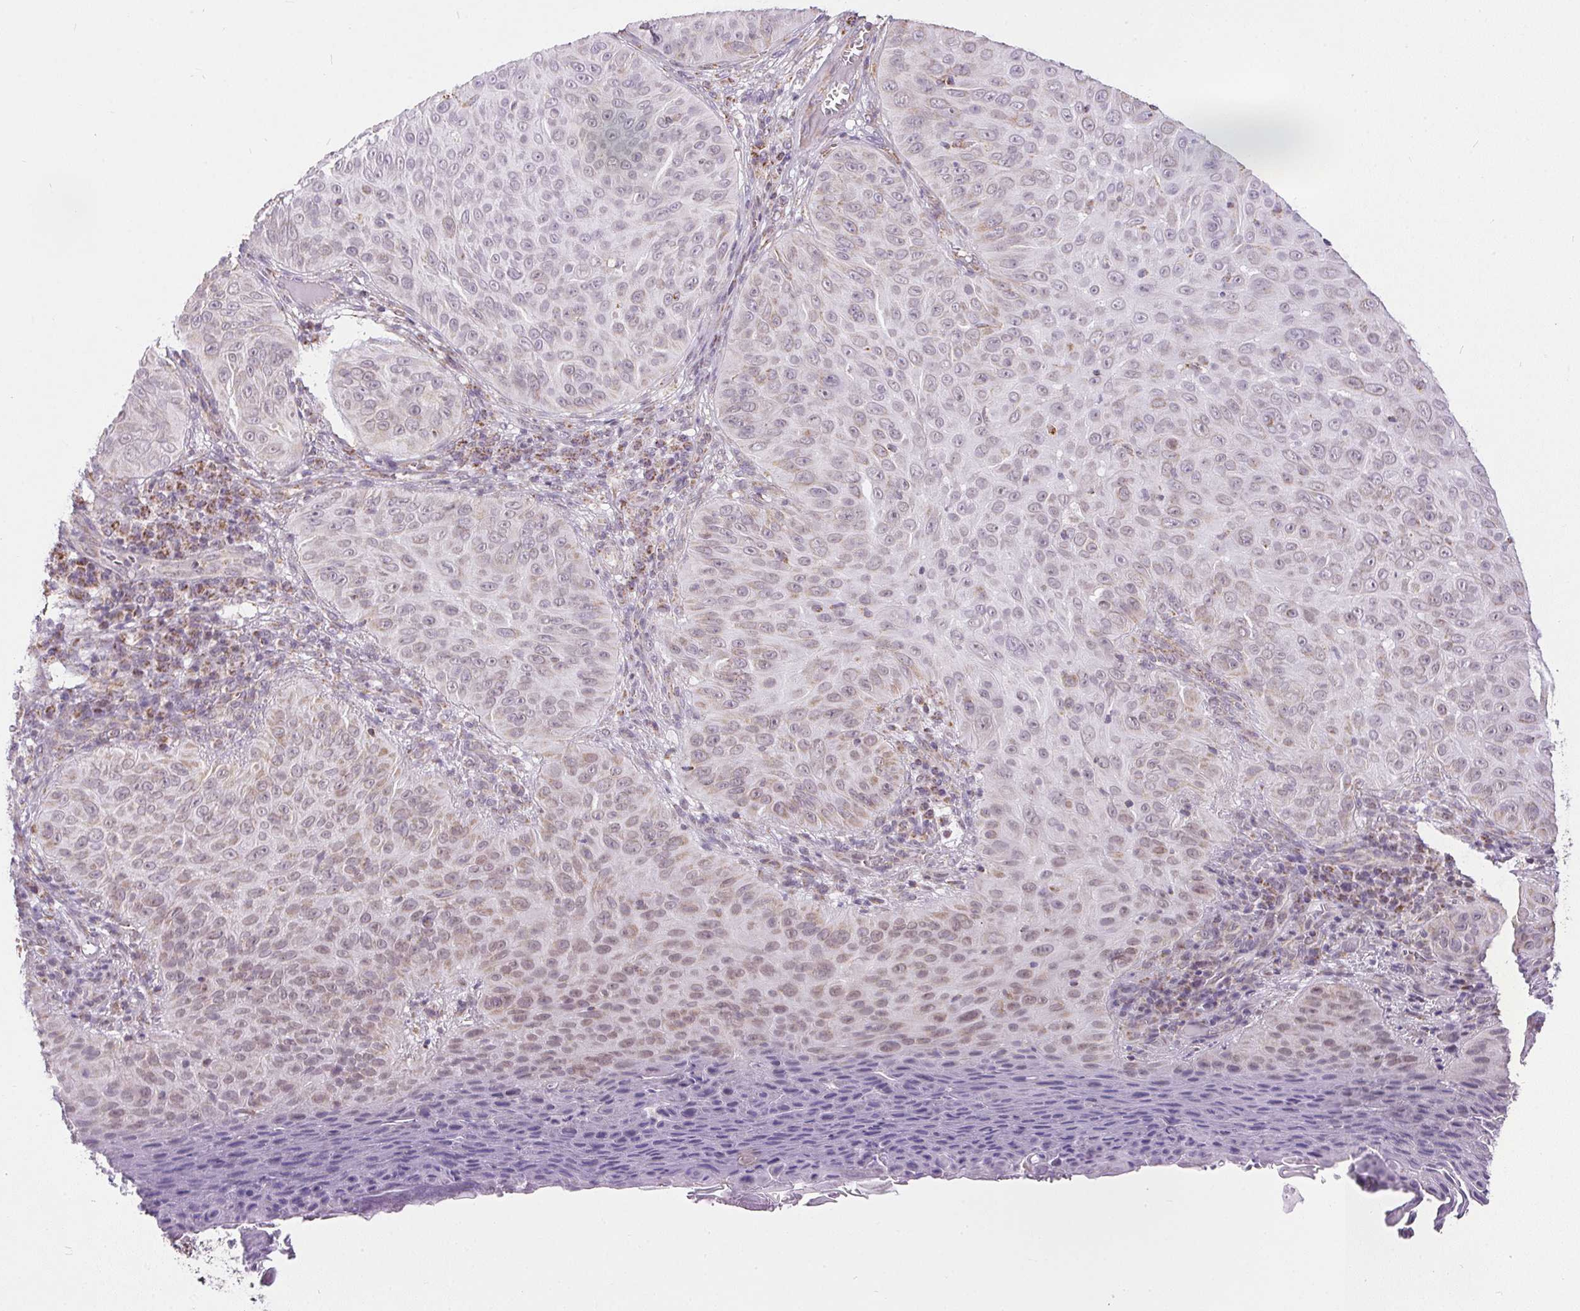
{"staining": {"intensity": "weak", "quantity": ">75%", "location": "cytoplasmic/membranous"}, "tissue": "skin cancer", "cell_type": "Tumor cells", "image_type": "cancer", "snomed": [{"axis": "morphology", "description": "Squamous cell carcinoma, NOS"}, {"axis": "topography", "description": "Skin"}], "caption": "DAB (3,3'-diaminobenzidine) immunohistochemical staining of squamous cell carcinoma (skin) displays weak cytoplasmic/membranous protein staining in approximately >75% of tumor cells.", "gene": "MAPK11", "patient": {"sex": "male", "age": 82}}